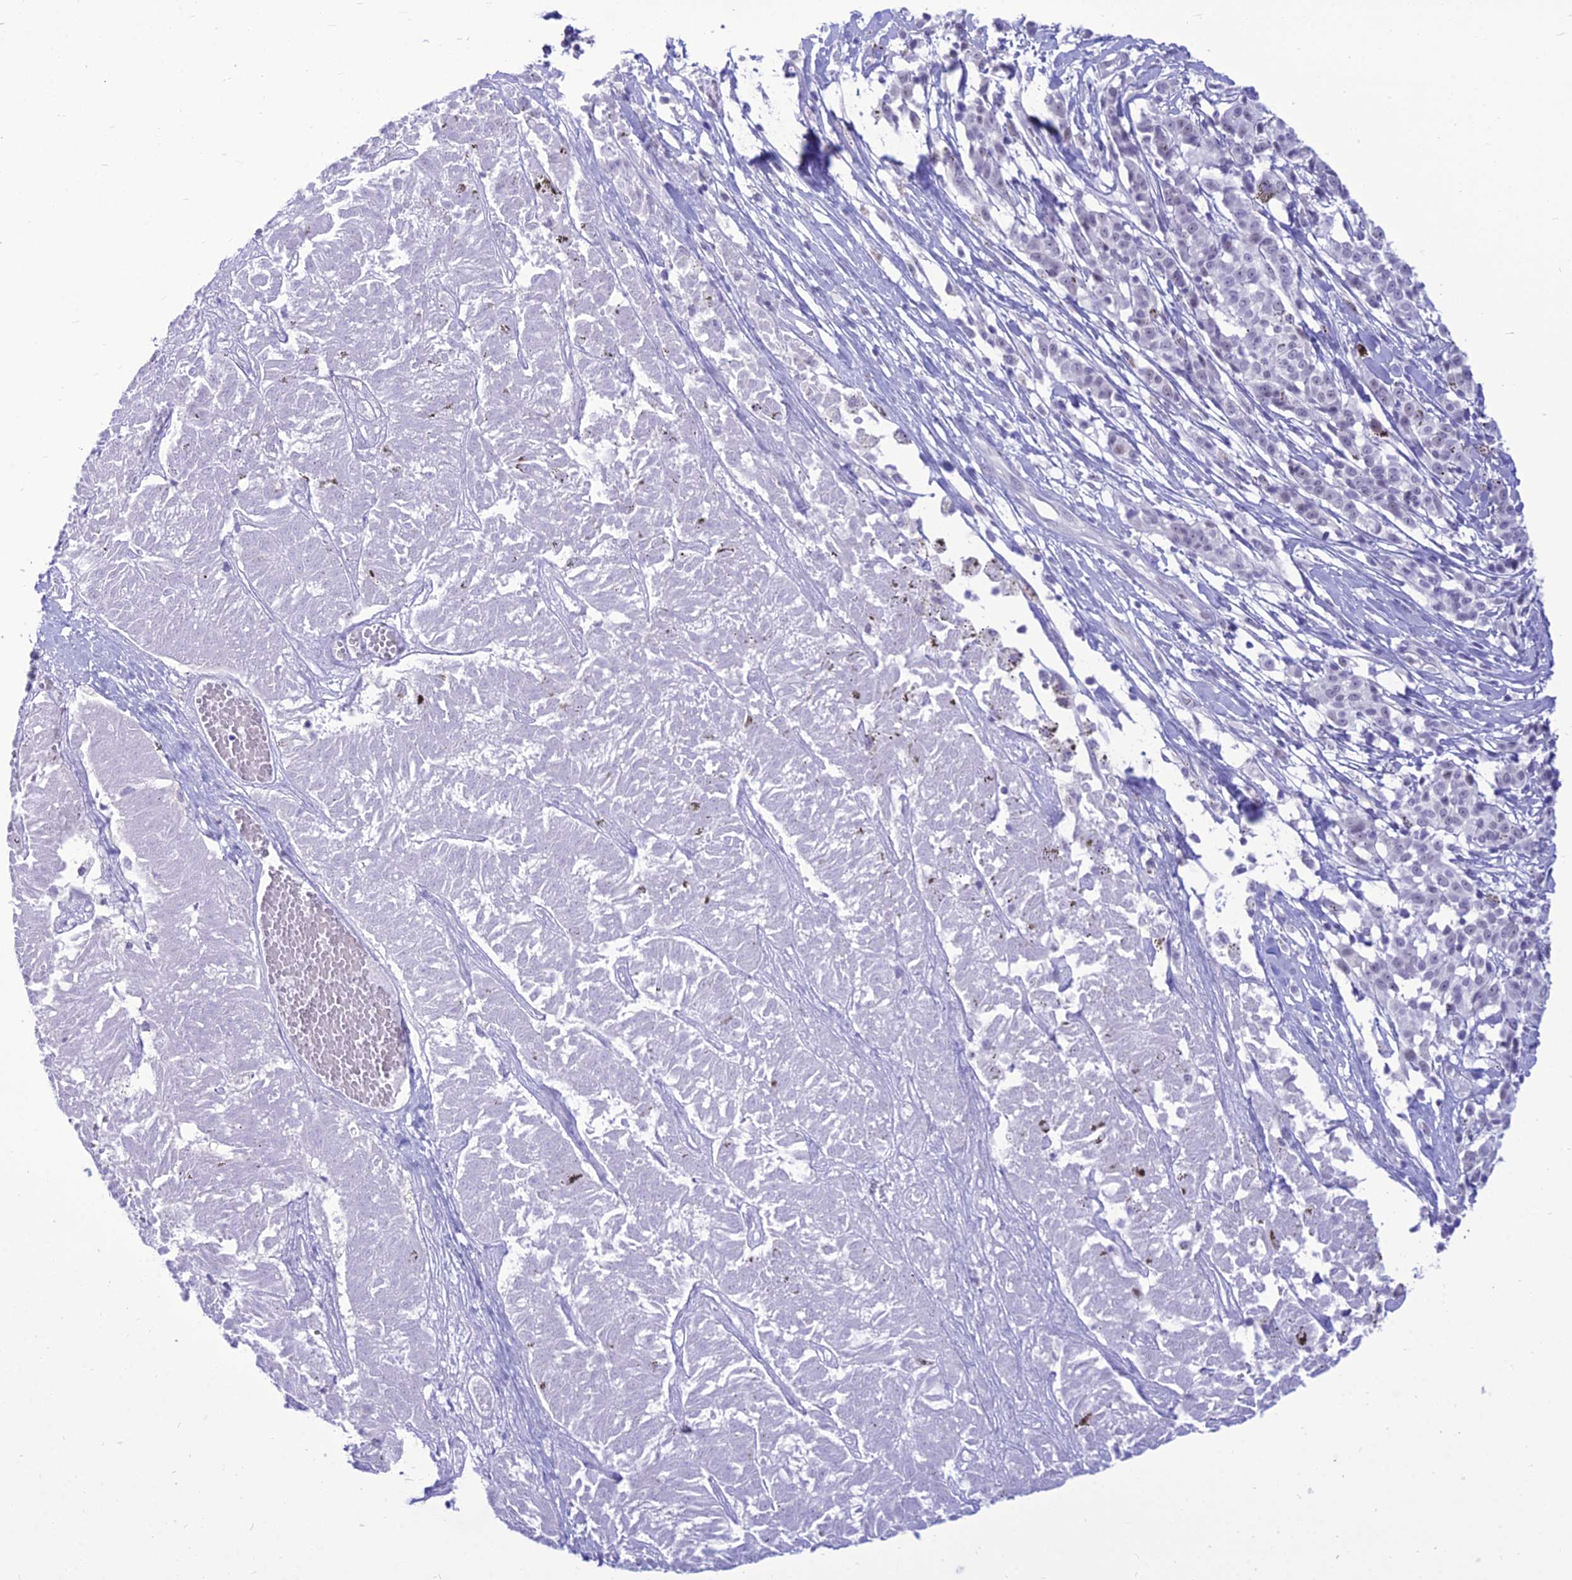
{"staining": {"intensity": "negative", "quantity": "none", "location": "none"}, "tissue": "melanoma", "cell_type": "Tumor cells", "image_type": "cancer", "snomed": [{"axis": "morphology", "description": "Malignant melanoma, NOS"}, {"axis": "topography", "description": "Skin"}], "caption": "Melanoma stained for a protein using IHC reveals no expression tumor cells.", "gene": "DHX40", "patient": {"sex": "female", "age": 72}}